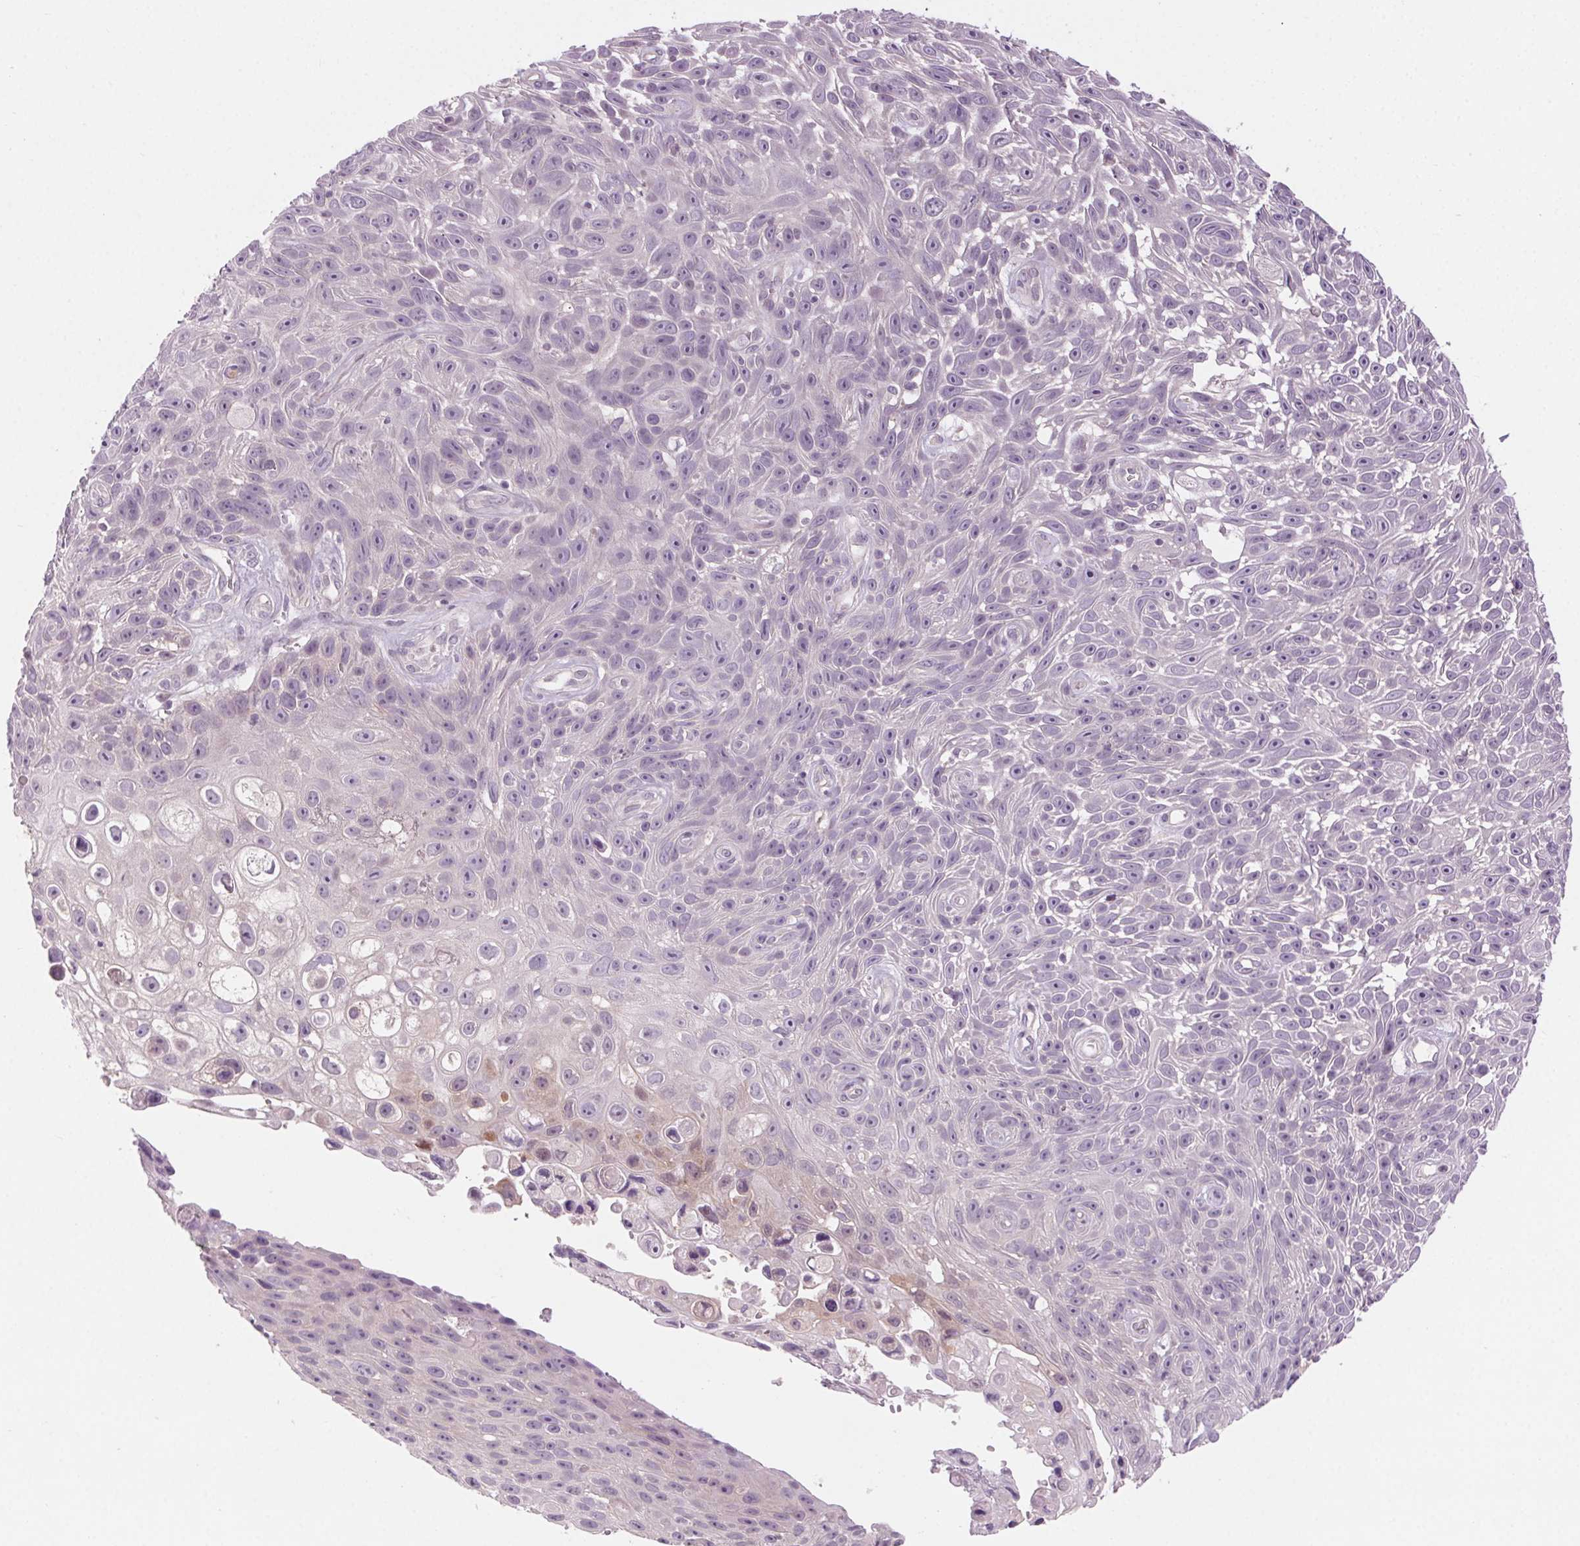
{"staining": {"intensity": "negative", "quantity": "none", "location": "none"}, "tissue": "skin cancer", "cell_type": "Tumor cells", "image_type": "cancer", "snomed": [{"axis": "morphology", "description": "Squamous cell carcinoma, NOS"}, {"axis": "topography", "description": "Skin"}], "caption": "High power microscopy image of an immunohistochemistry (IHC) micrograph of skin squamous cell carcinoma, revealing no significant positivity in tumor cells. Brightfield microscopy of IHC stained with DAB (3,3'-diaminobenzidine) (brown) and hematoxylin (blue), captured at high magnification.", "gene": "HHLA2", "patient": {"sex": "male", "age": 82}}